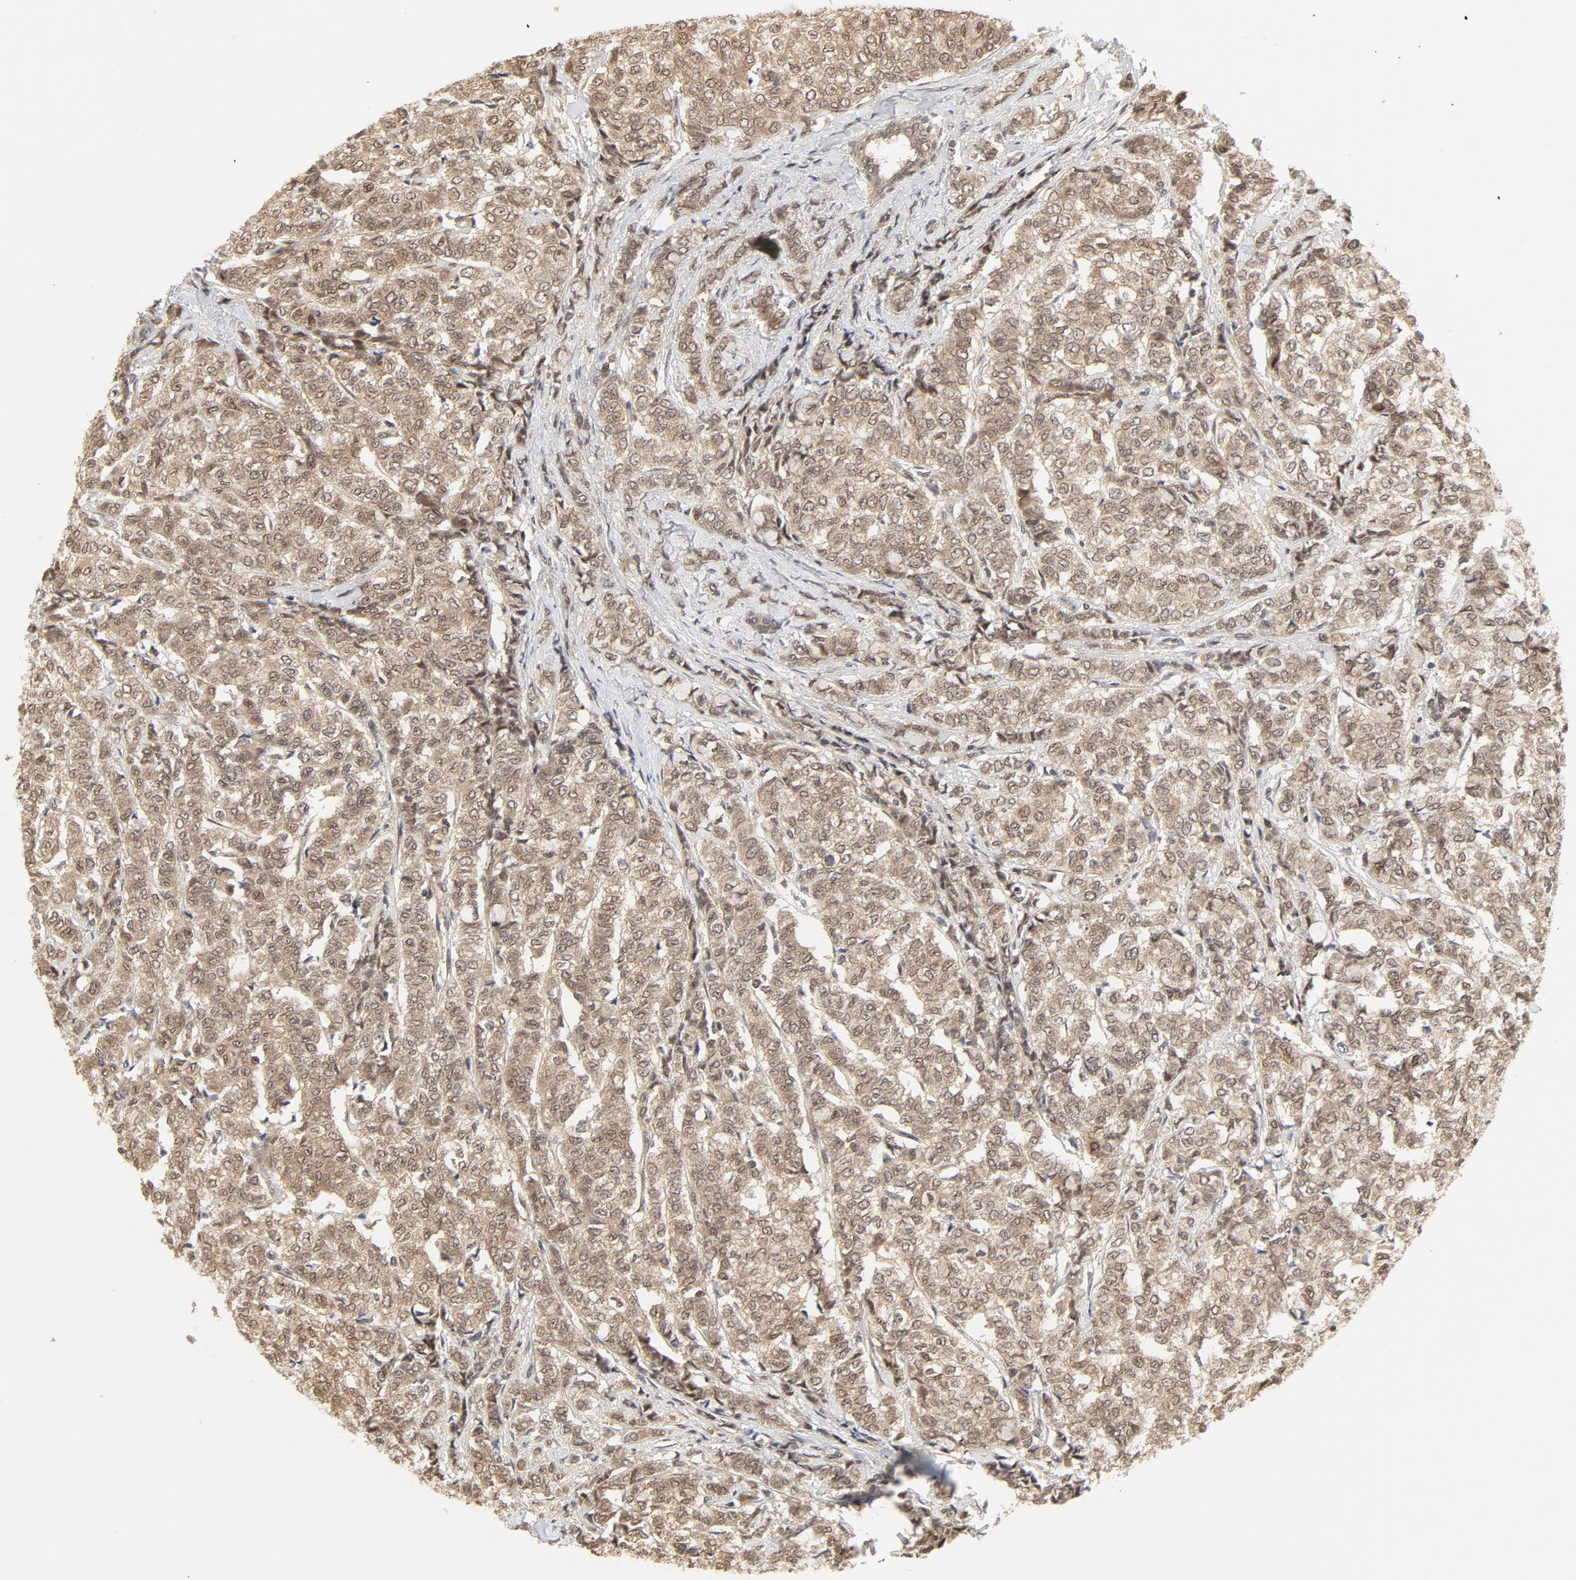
{"staining": {"intensity": "weak", "quantity": ">75%", "location": "cytoplasmic/membranous,nuclear"}, "tissue": "breast cancer", "cell_type": "Tumor cells", "image_type": "cancer", "snomed": [{"axis": "morphology", "description": "Lobular carcinoma"}, {"axis": "topography", "description": "Breast"}], "caption": "A brown stain shows weak cytoplasmic/membranous and nuclear expression of a protein in human lobular carcinoma (breast) tumor cells.", "gene": "NEDD8", "patient": {"sex": "female", "age": 60}}